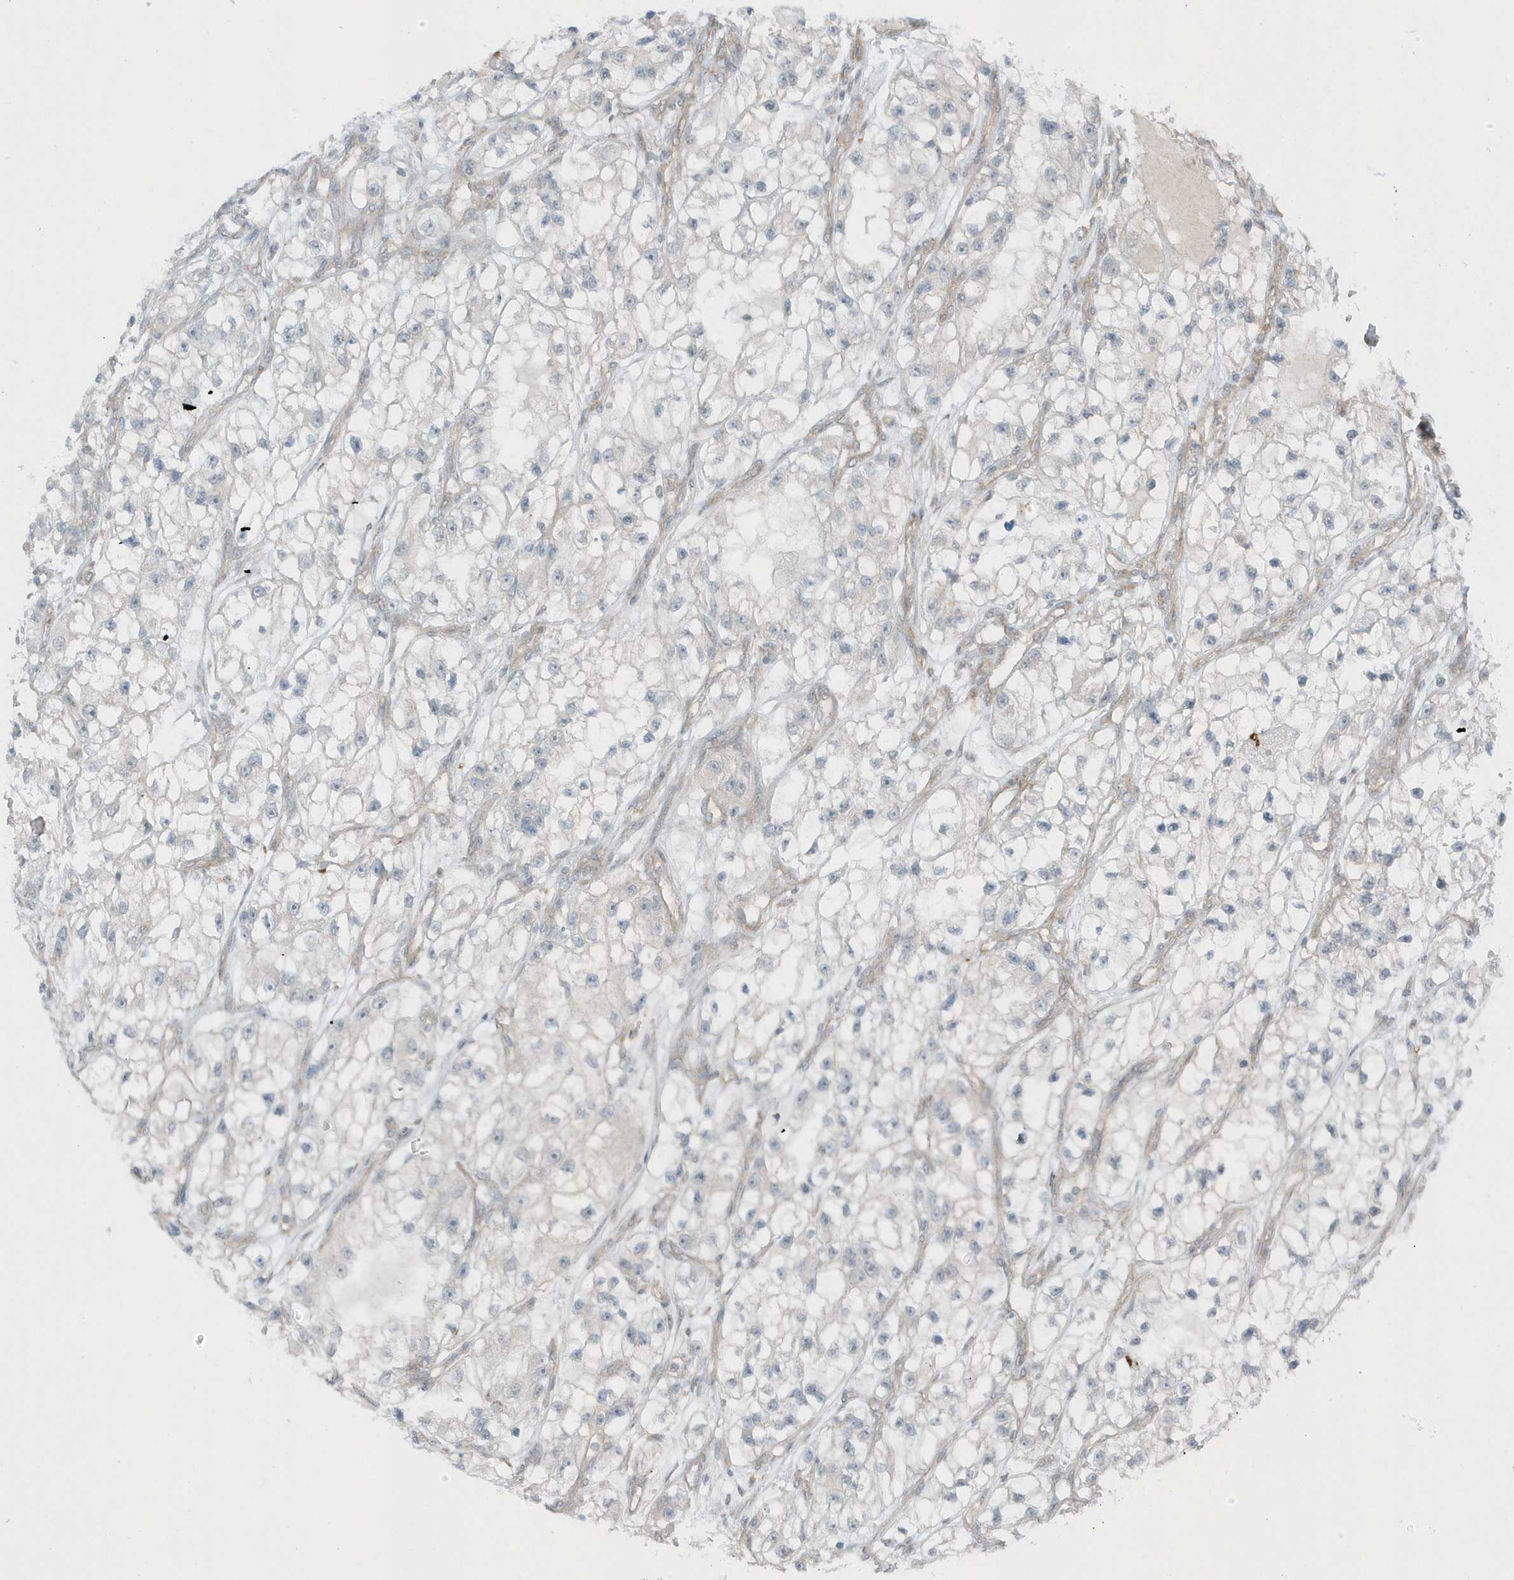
{"staining": {"intensity": "negative", "quantity": "none", "location": "none"}, "tissue": "renal cancer", "cell_type": "Tumor cells", "image_type": "cancer", "snomed": [{"axis": "morphology", "description": "Adenocarcinoma, NOS"}, {"axis": "topography", "description": "Kidney"}], "caption": "Immunohistochemical staining of renal cancer (adenocarcinoma) exhibits no significant expression in tumor cells. Brightfield microscopy of immunohistochemistry stained with DAB (brown) and hematoxylin (blue), captured at high magnification.", "gene": "PARD3B", "patient": {"sex": "female", "age": 57}}